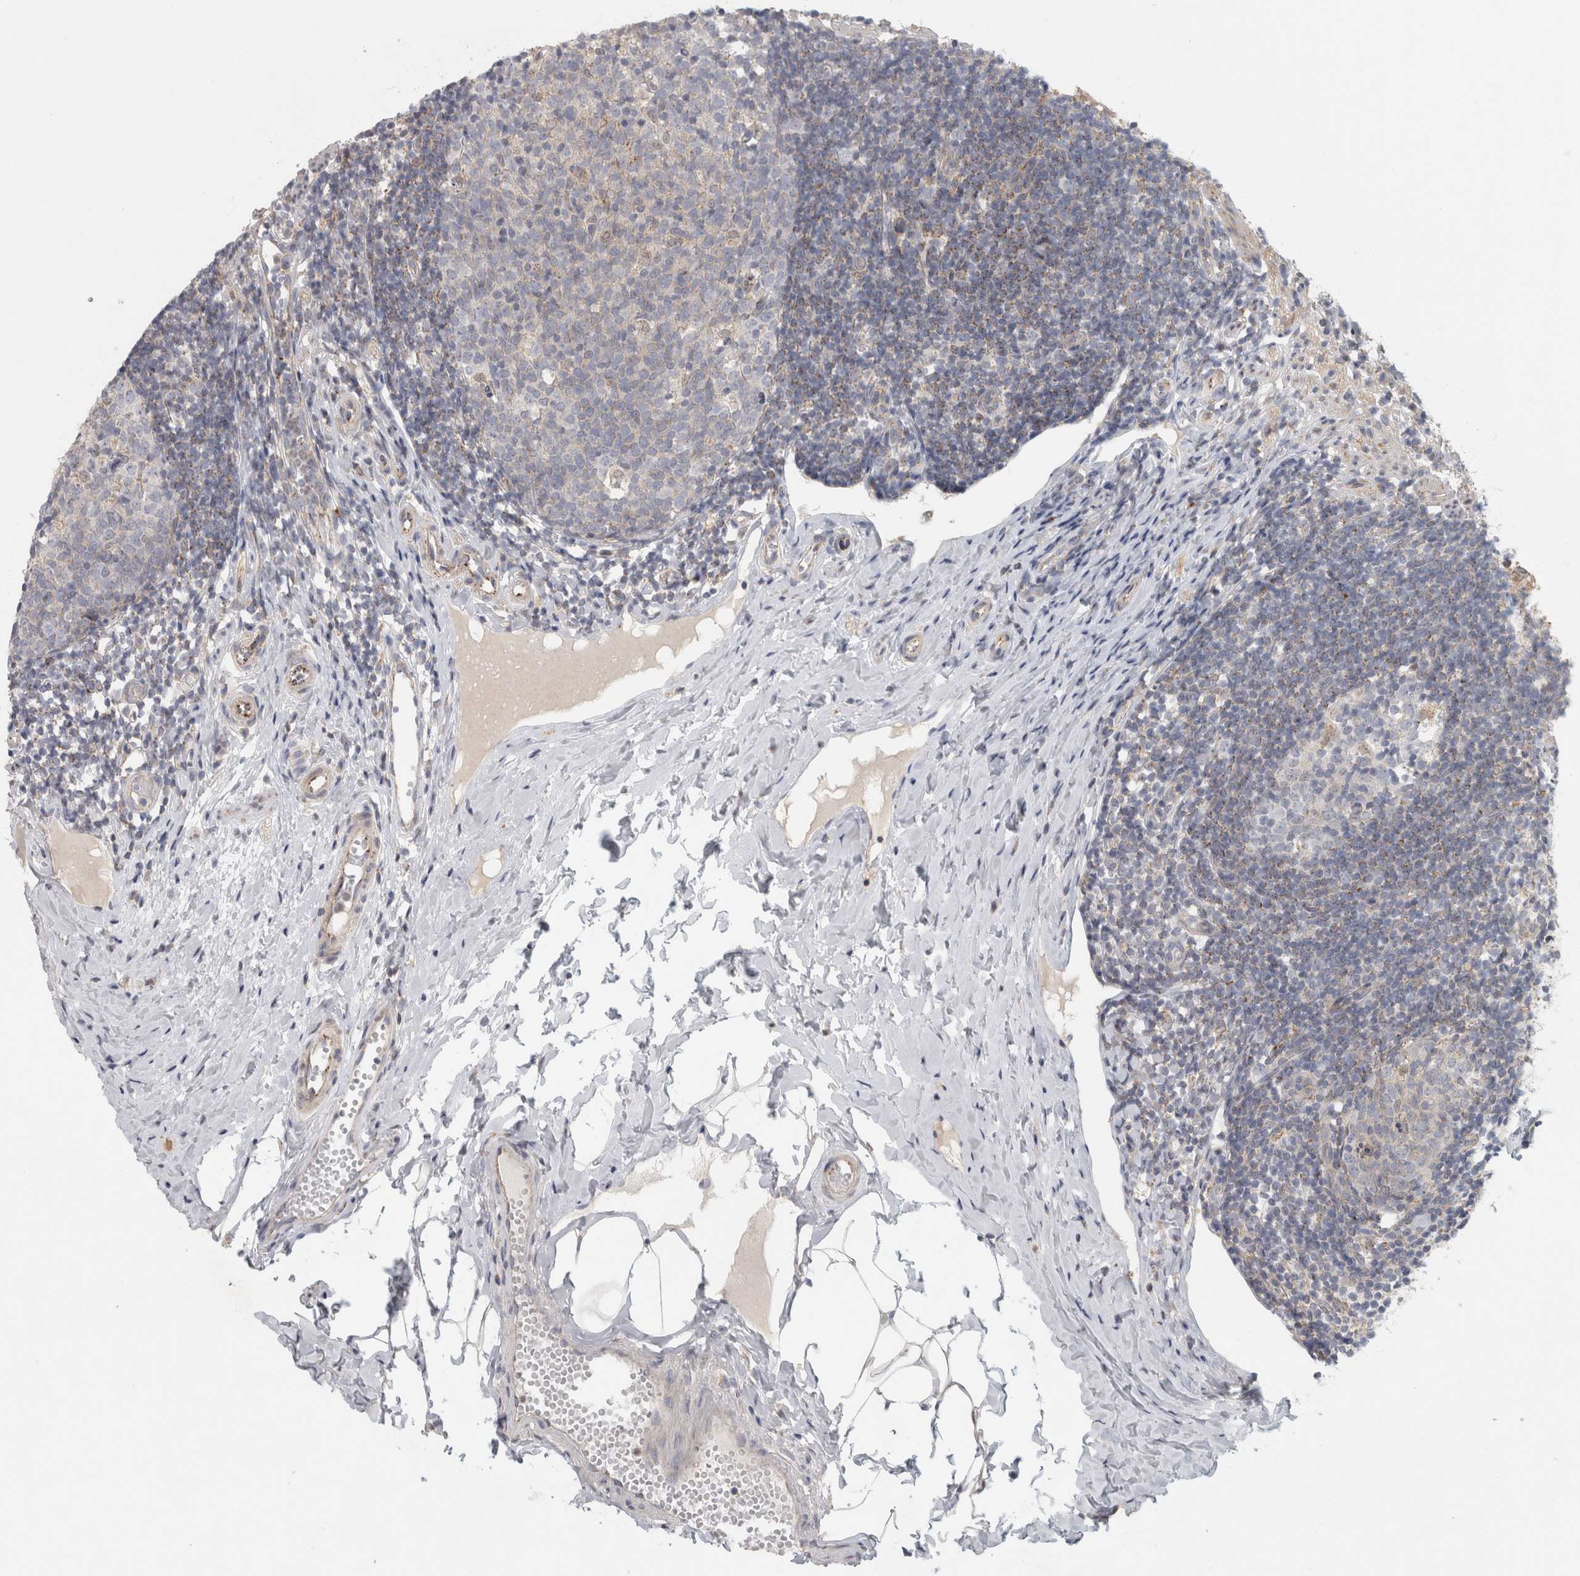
{"staining": {"intensity": "moderate", "quantity": ">75%", "location": "cytoplasmic/membranous"}, "tissue": "appendix", "cell_type": "Glandular cells", "image_type": "normal", "snomed": [{"axis": "morphology", "description": "Normal tissue, NOS"}, {"axis": "topography", "description": "Appendix"}], "caption": "Immunohistochemistry histopathology image of benign appendix: human appendix stained using IHC reveals medium levels of moderate protein expression localized specifically in the cytoplasmic/membranous of glandular cells, appearing as a cytoplasmic/membranous brown color.", "gene": "RAB18", "patient": {"sex": "female", "age": 20}}